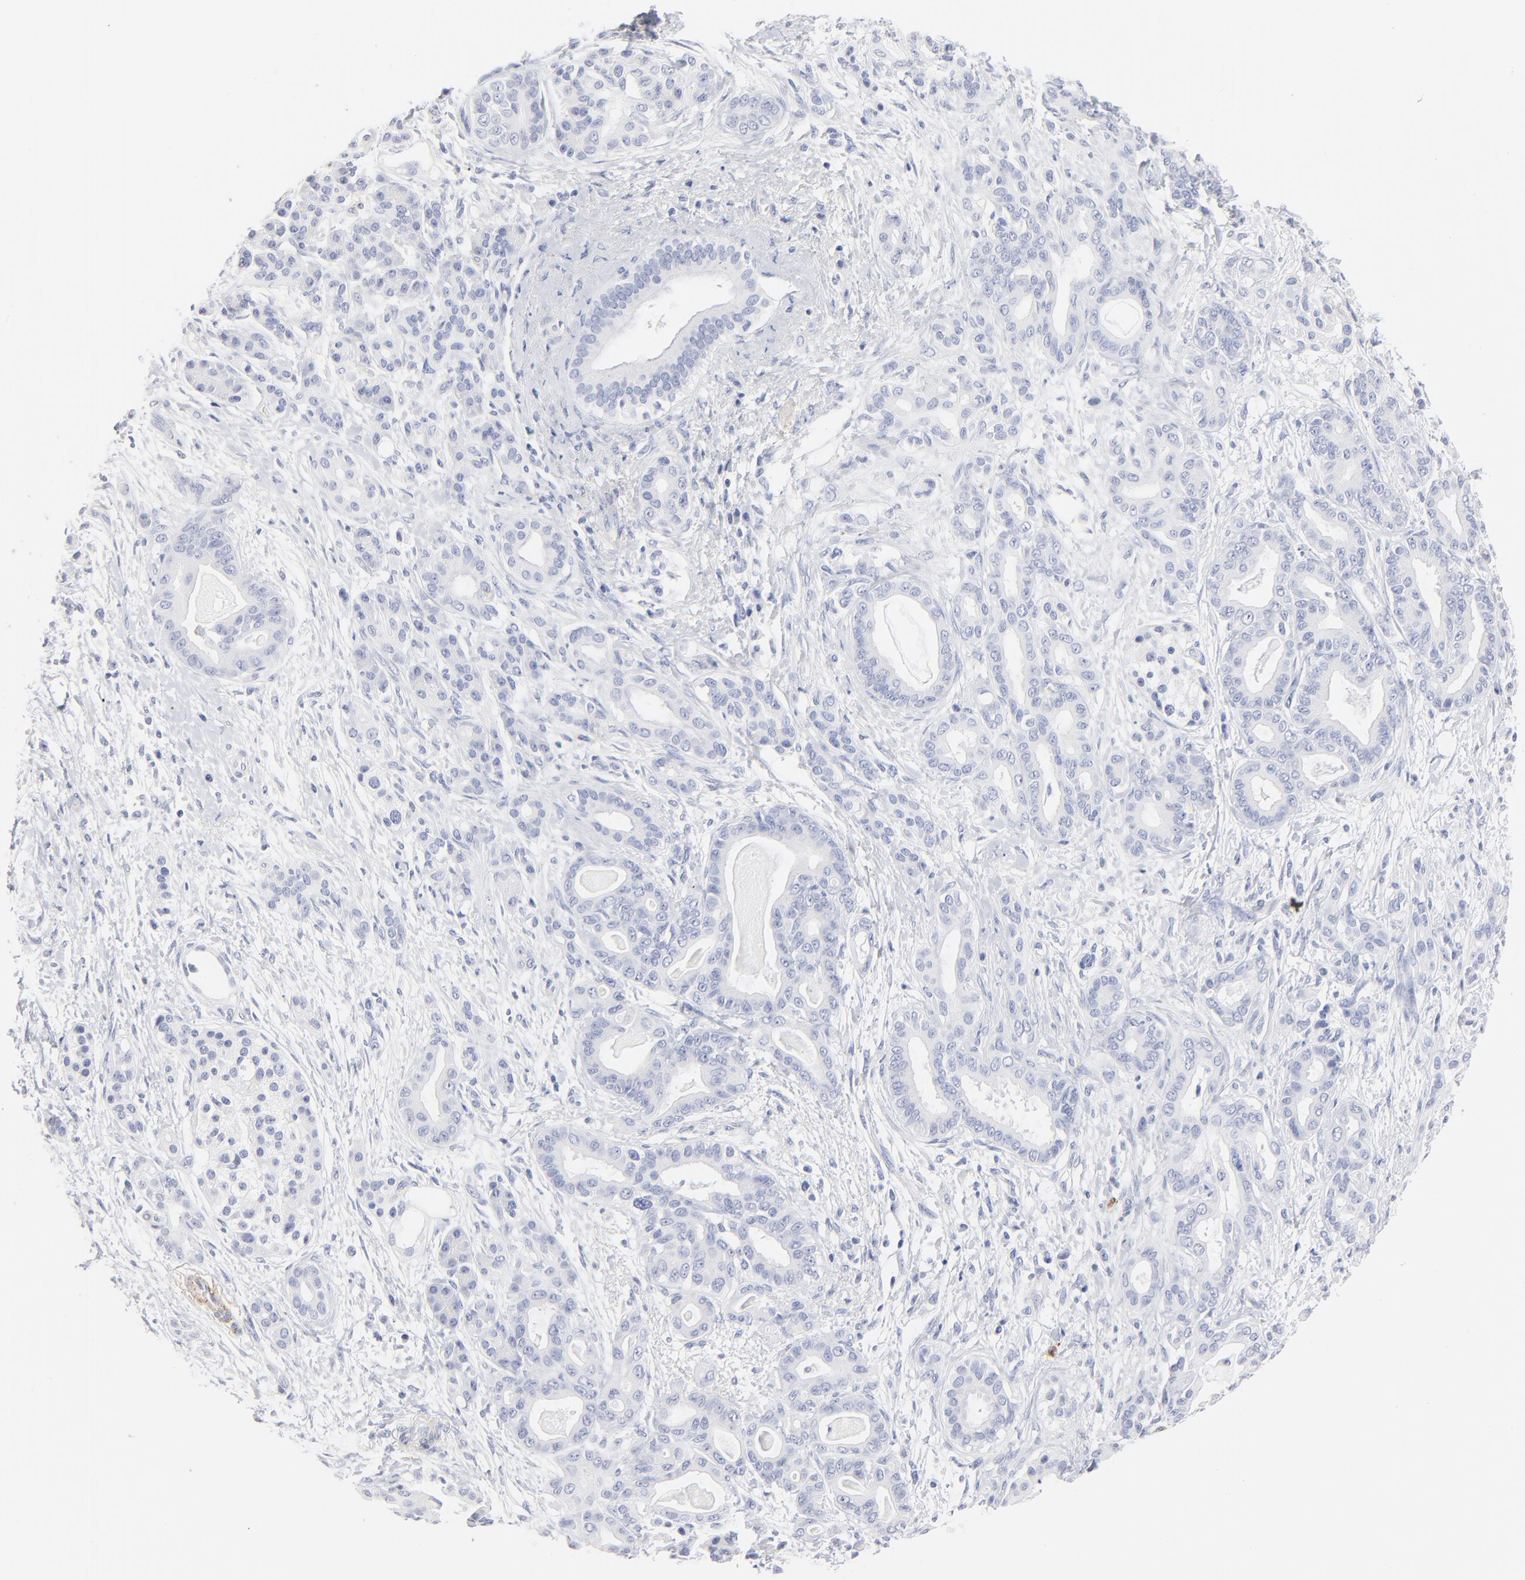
{"staining": {"intensity": "negative", "quantity": "none", "location": "none"}, "tissue": "pancreatic cancer", "cell_type": "Tumor cells", "image_type": "cancer", "snomed": [{"axis": "morphology", "description": "Adenocarcinoma, NOS"}, {"axis": "topography", "description": "Pancreas"}], "caption": "Immunohistochemical staining of human pancreatic cancer shows no significant staining in tumor cells.", "gene": "AGTR1", "patient": {"sex": "male", "age": 63}}